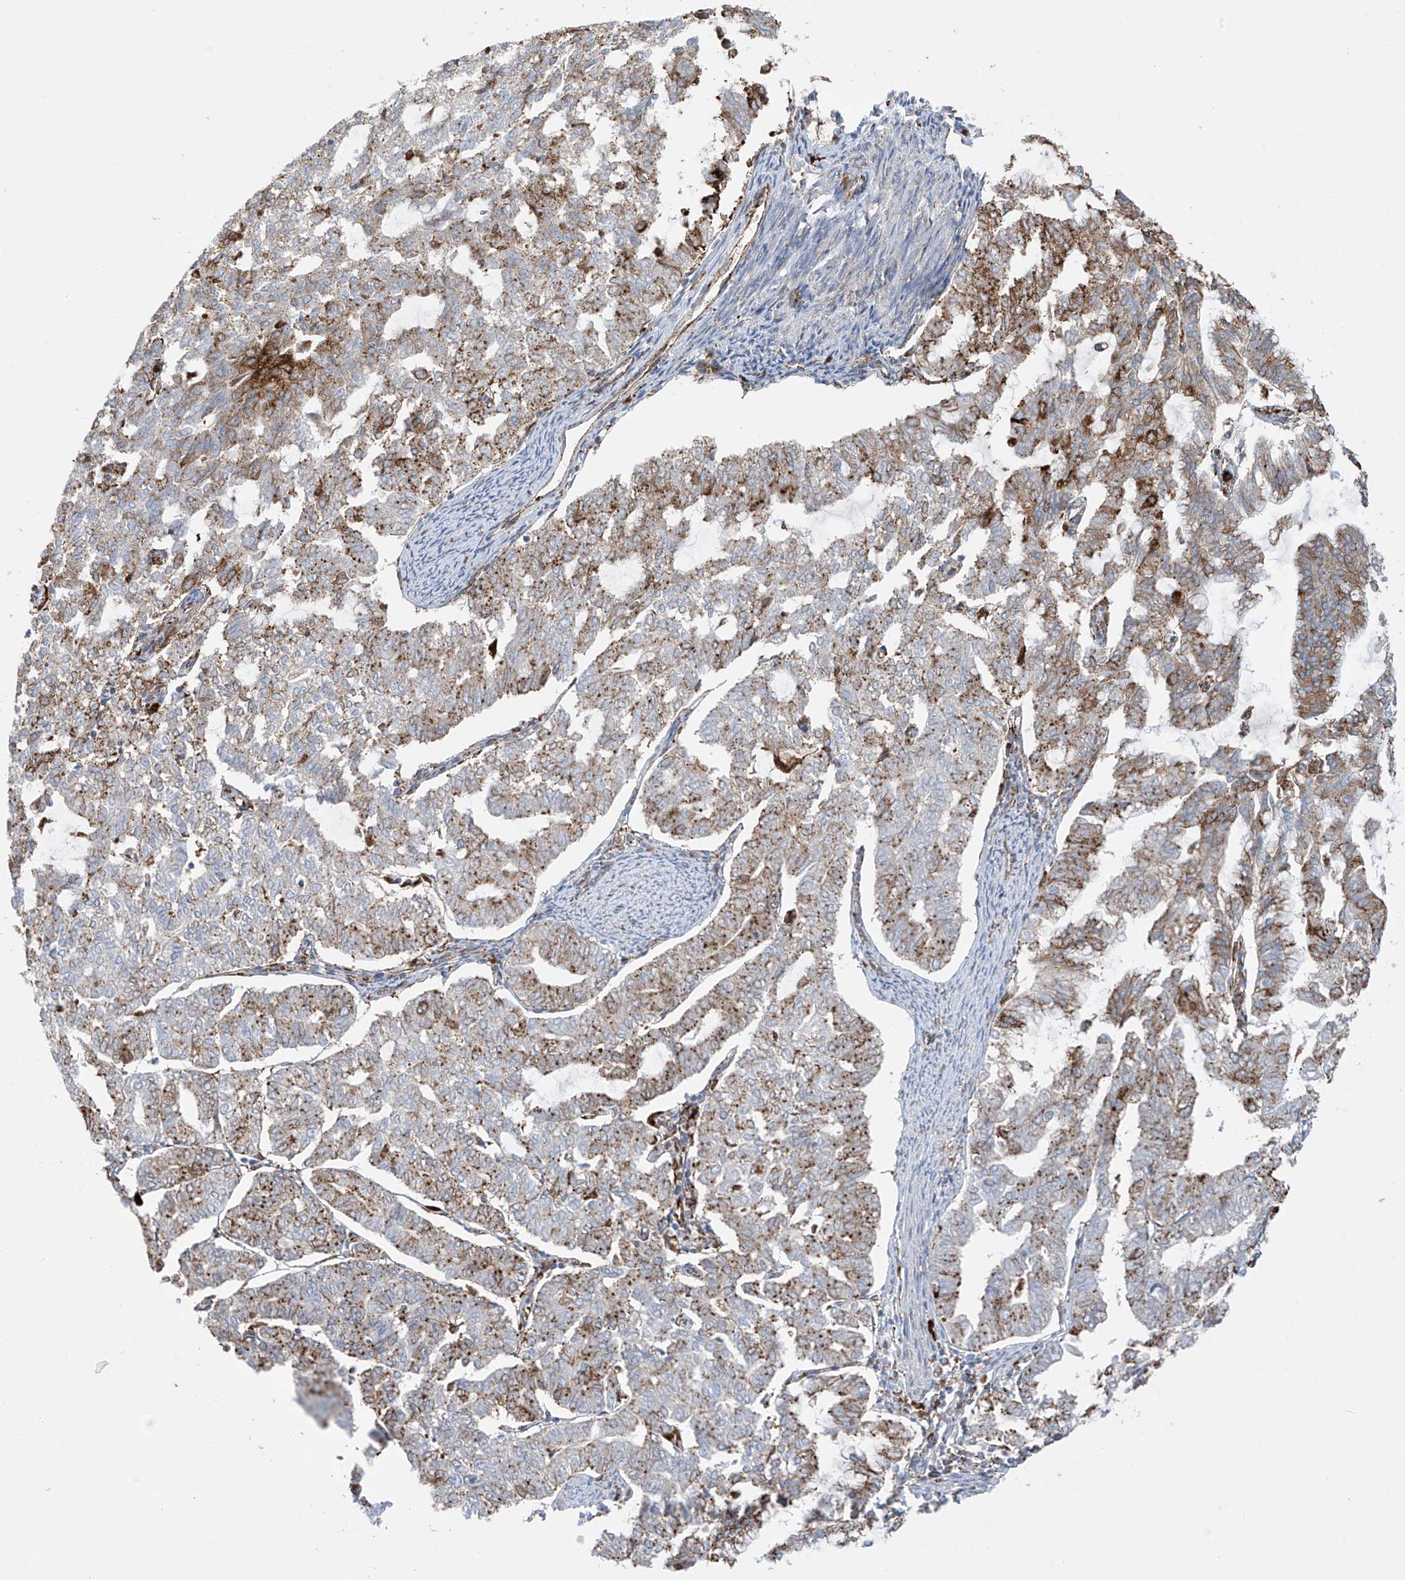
{"staining": {"intensity": "moderate", "quantity": "25%-75%", "location": "cytoplasmic/membranous"}, "tissue": "endometrial cancer", "cell_type": "Tumor cells", "image_type": "cancer", "snomed": [{"axis": "morphology", "description": "Adenocarcinoma, NOS"}, {"axis": "topography", "description": "Endometrium"}], "caption": "Immunohistochemical staining of endometrial adenocarcinoma demonstrates medium levels of moderate cytoplasmic/membranous positivity in about 25%-75% of tumor cells.", "gene": "MX1", "patient": {"sex": "female", "age": 79}}